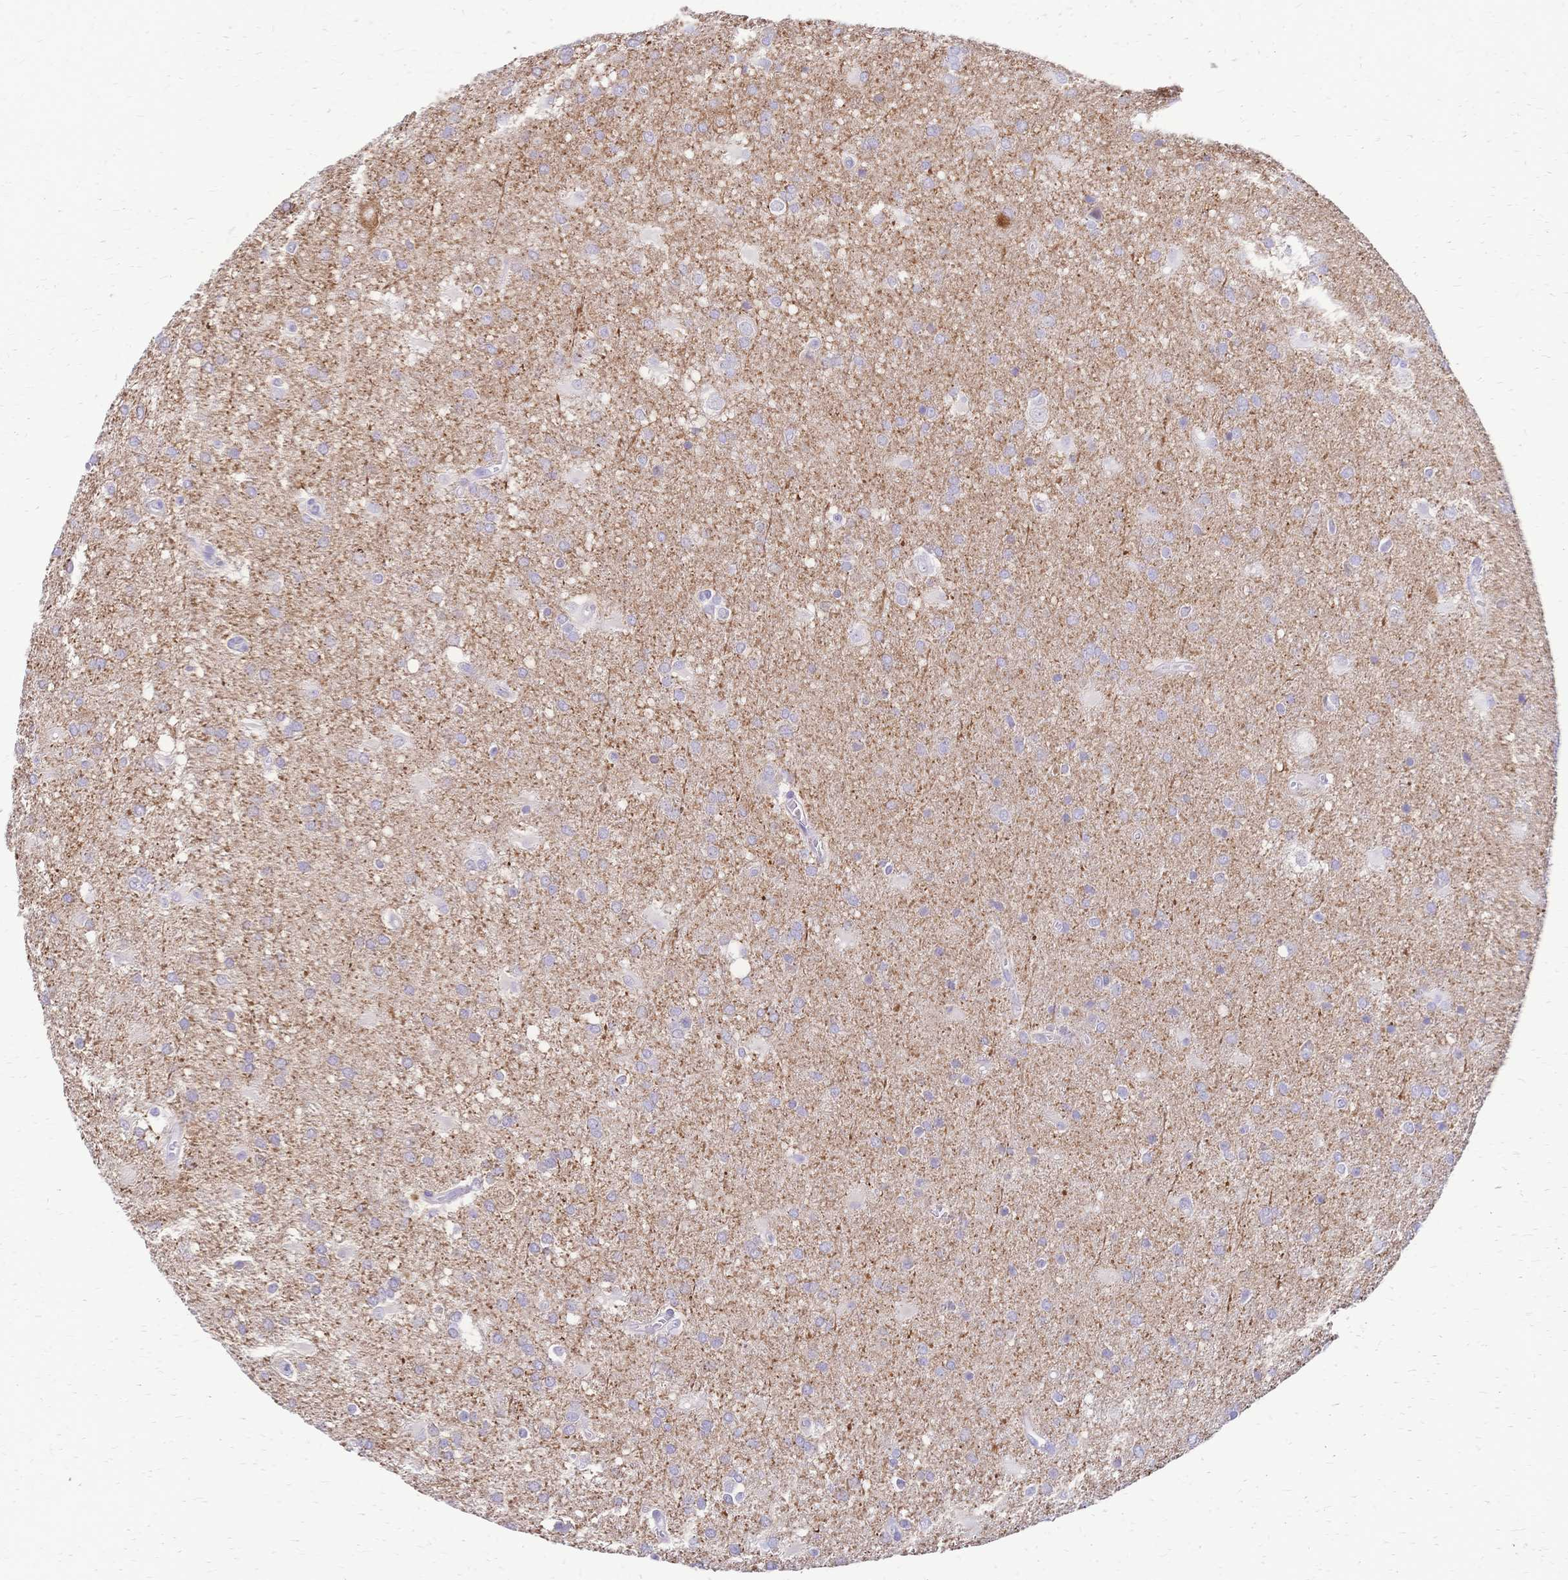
{"staining": {"intensity": "negative", "quantity": "none", "location": "none"}, "tissue": "glioma", "cell_type": "Tumor cells", "image_type": "cancer", "snomed": [{"axis": "morphology", "description": "Glioma, malignant, Low grade"}, {"axis": "topography", "description": "Brain"}], "caption": "Tumor cells show no significant expression in glioma.", "gene": "GRB7", "patient": {"sex": "male", "age": 66}}